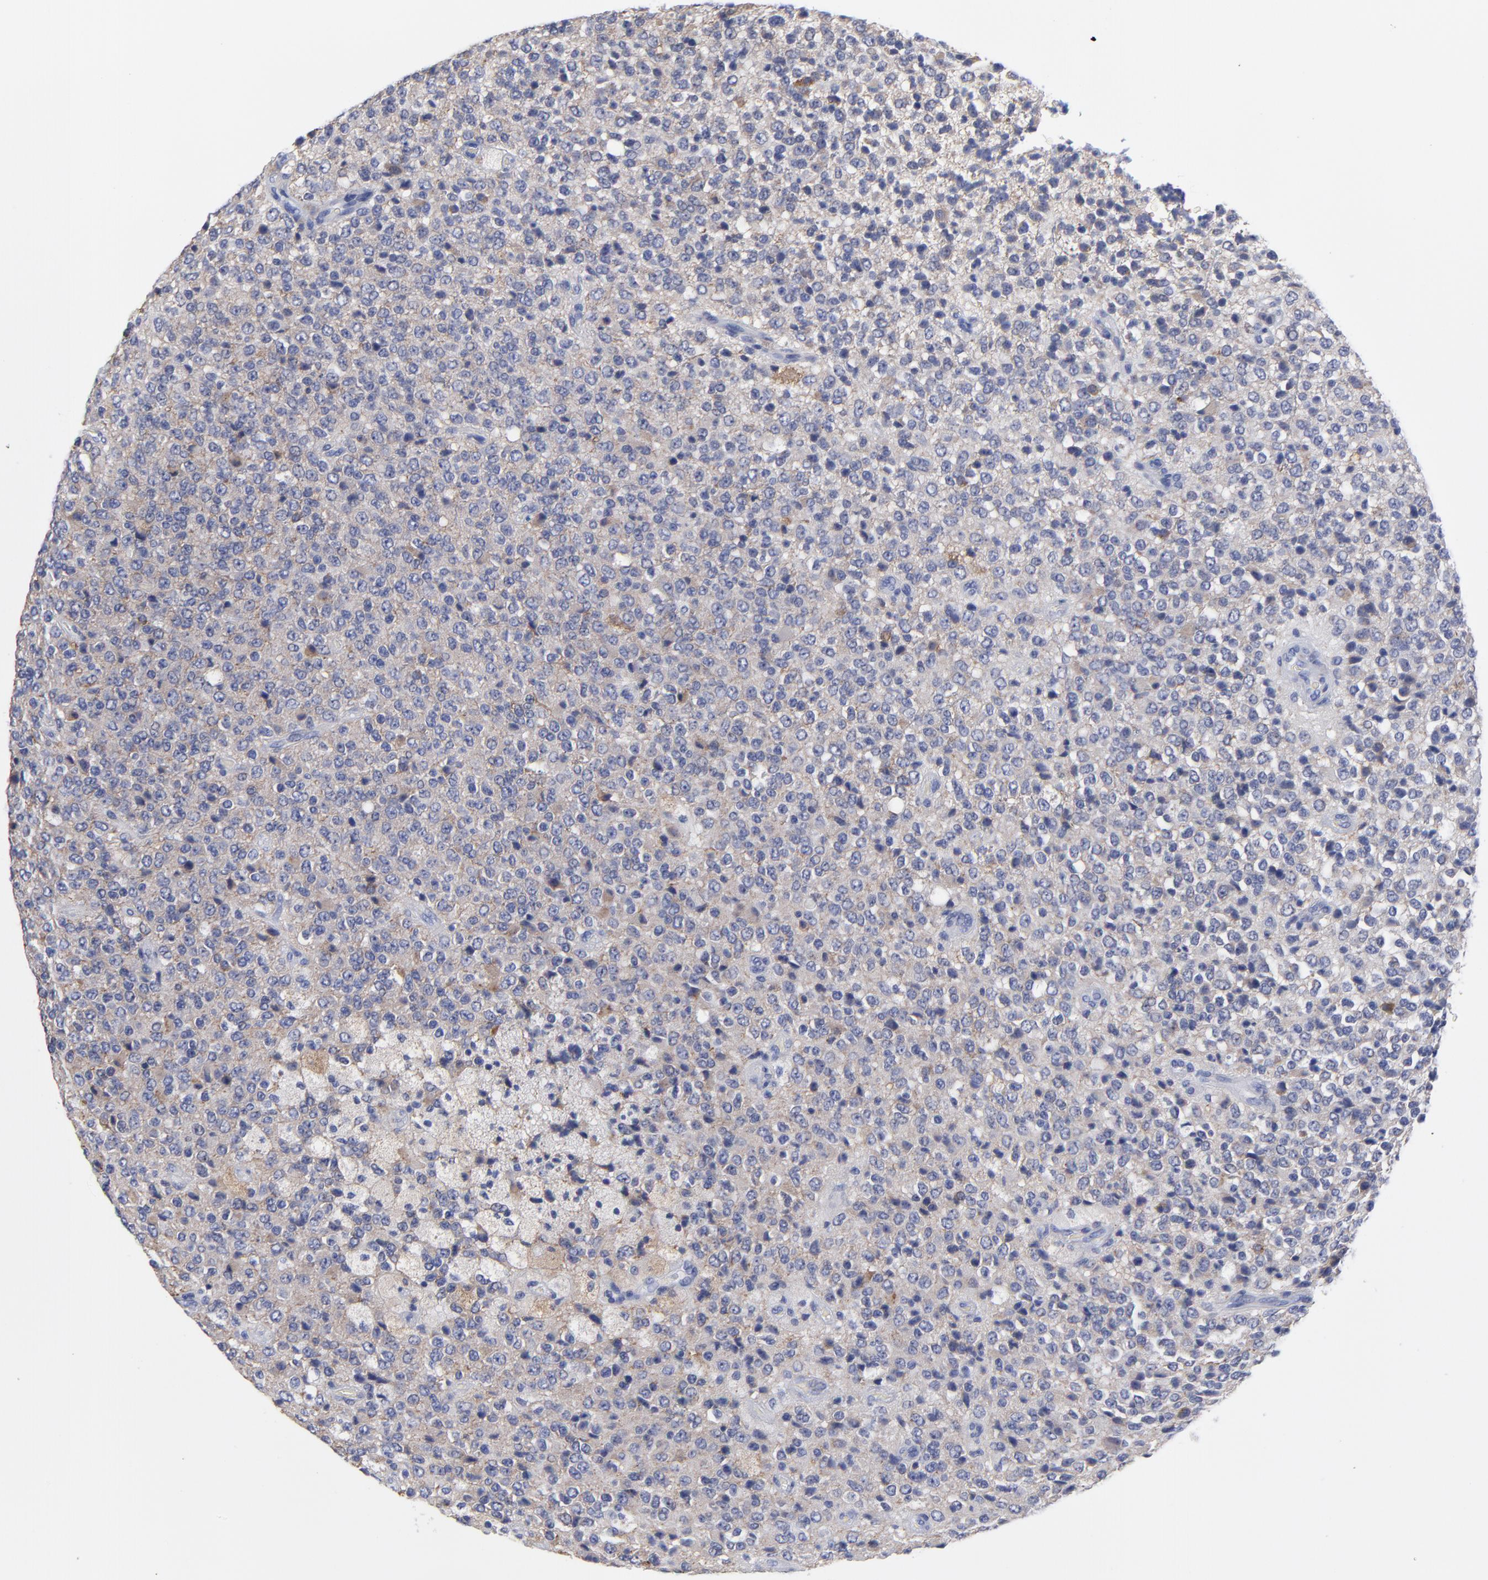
{"staining": {"intensity": "weak", "quantity": "<25%", "location": "cytoplasmic/membranous"}, "tissue": "glioma", "cell_type": "Tumor cells", "image_type": "cancer", "snomed": [{"axis": "morphology", "description": "Glioma, malignant, High grade"}, {"axis": "topography", "description": "pancreas cauda"}], "caption": "Immunohistochemistry (IHC) histopathology image of glioma stained for a protein (brown), which exhibits no expression in tumor cells.", "gene": "DUSP9", "patient": {"sex": "male", "age": 60}}